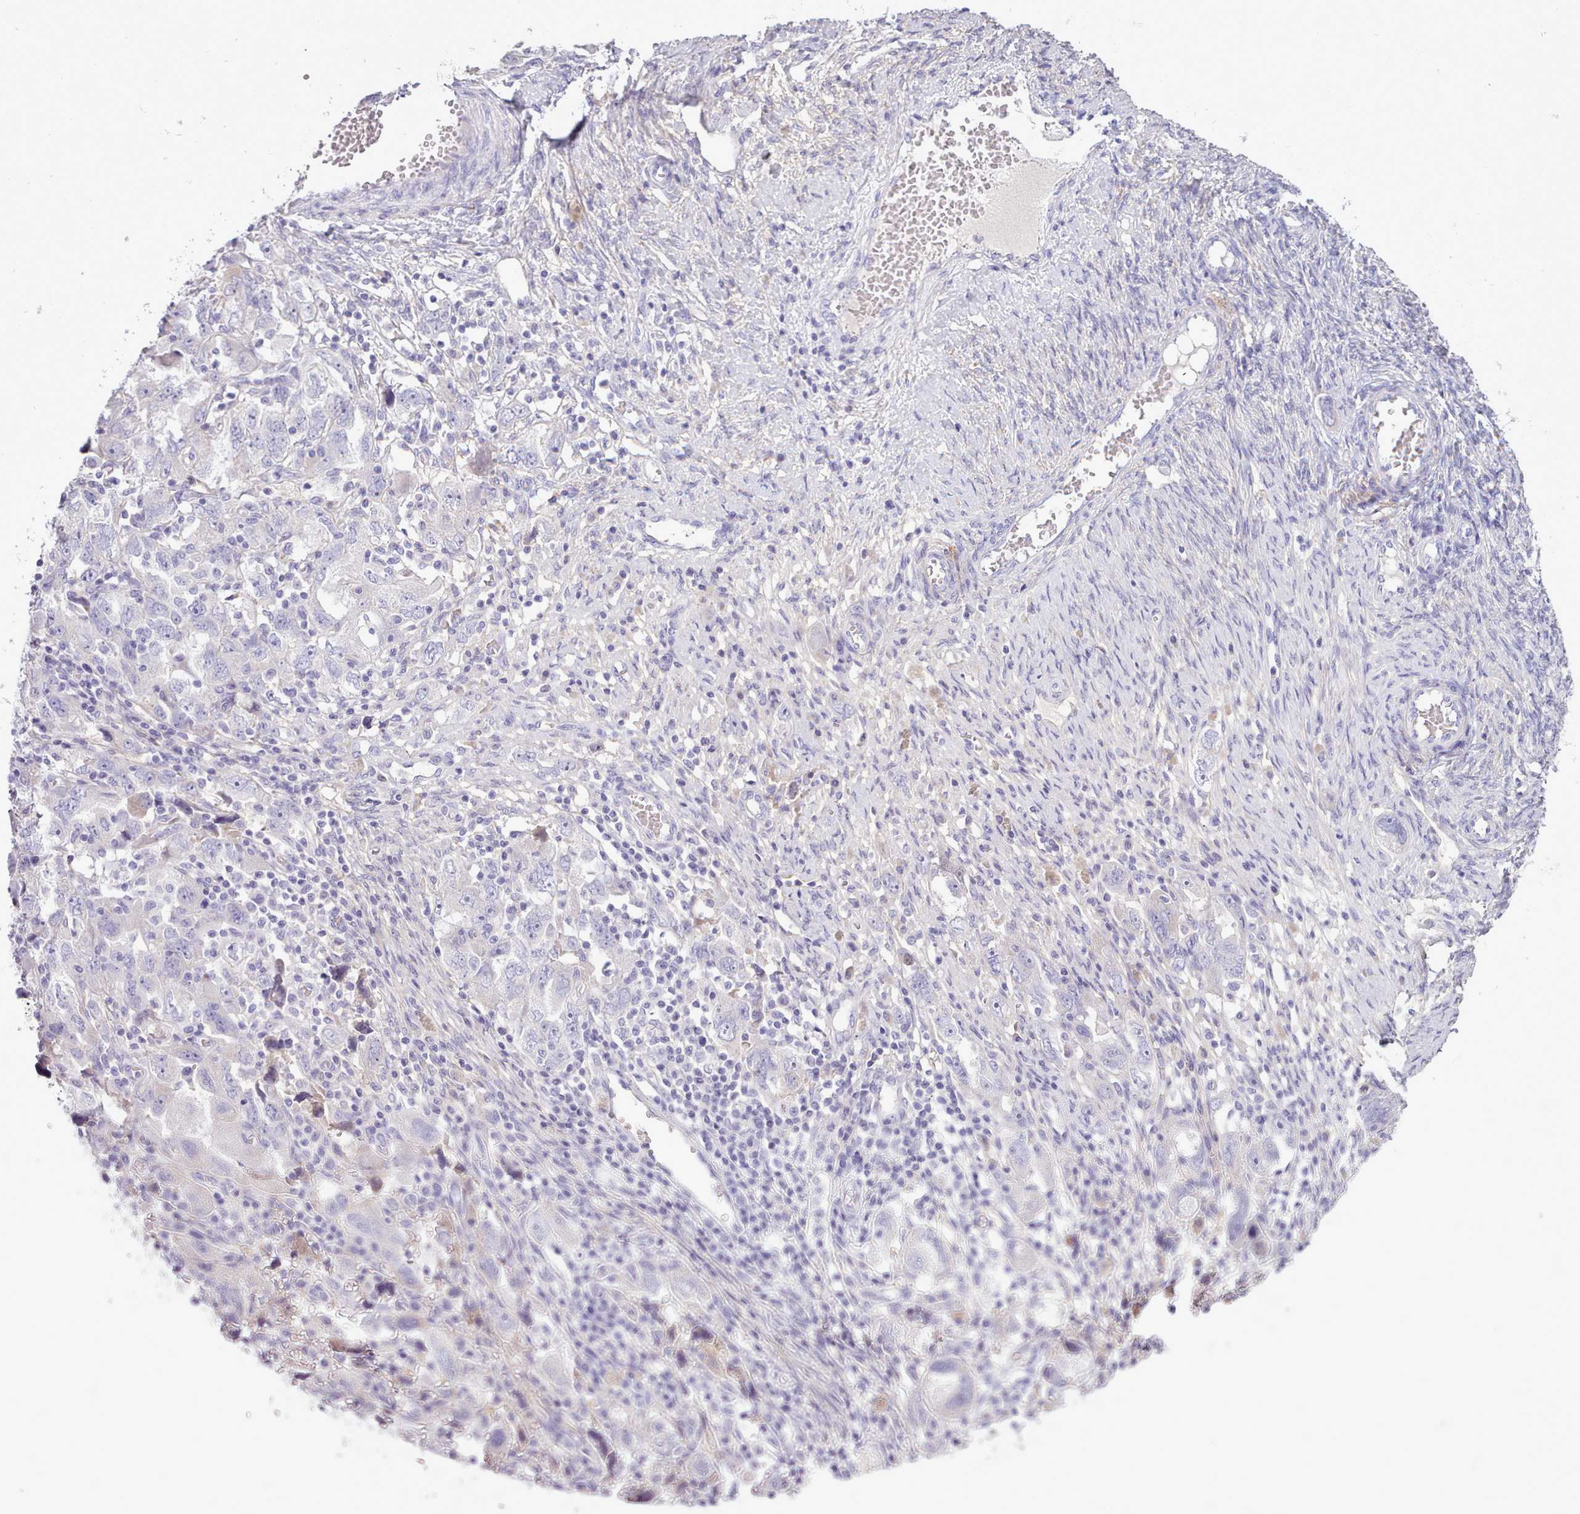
{"staining": {"intensity": "negative", "quantity": "none", "location": "none"}, "tissue": "ovarian cancer", "cell_type": "Tumor cells", "image_type": "cancer", "snomed": [{"axis": "morphology", "description": "Carcinoma, NOS"}, {"axis": "morphology", "description": "Cystadenocarcinoma, serous, NOS"}, {"axis": "topography", "description": "Ovary"}], "caption": "The photomicrograph demonstrates no staining of tumor cells in serous cystadenocarcinoma (ovarian).", "gene": "CYP2A13", "patient": {"sex": "female", "age": 69}}